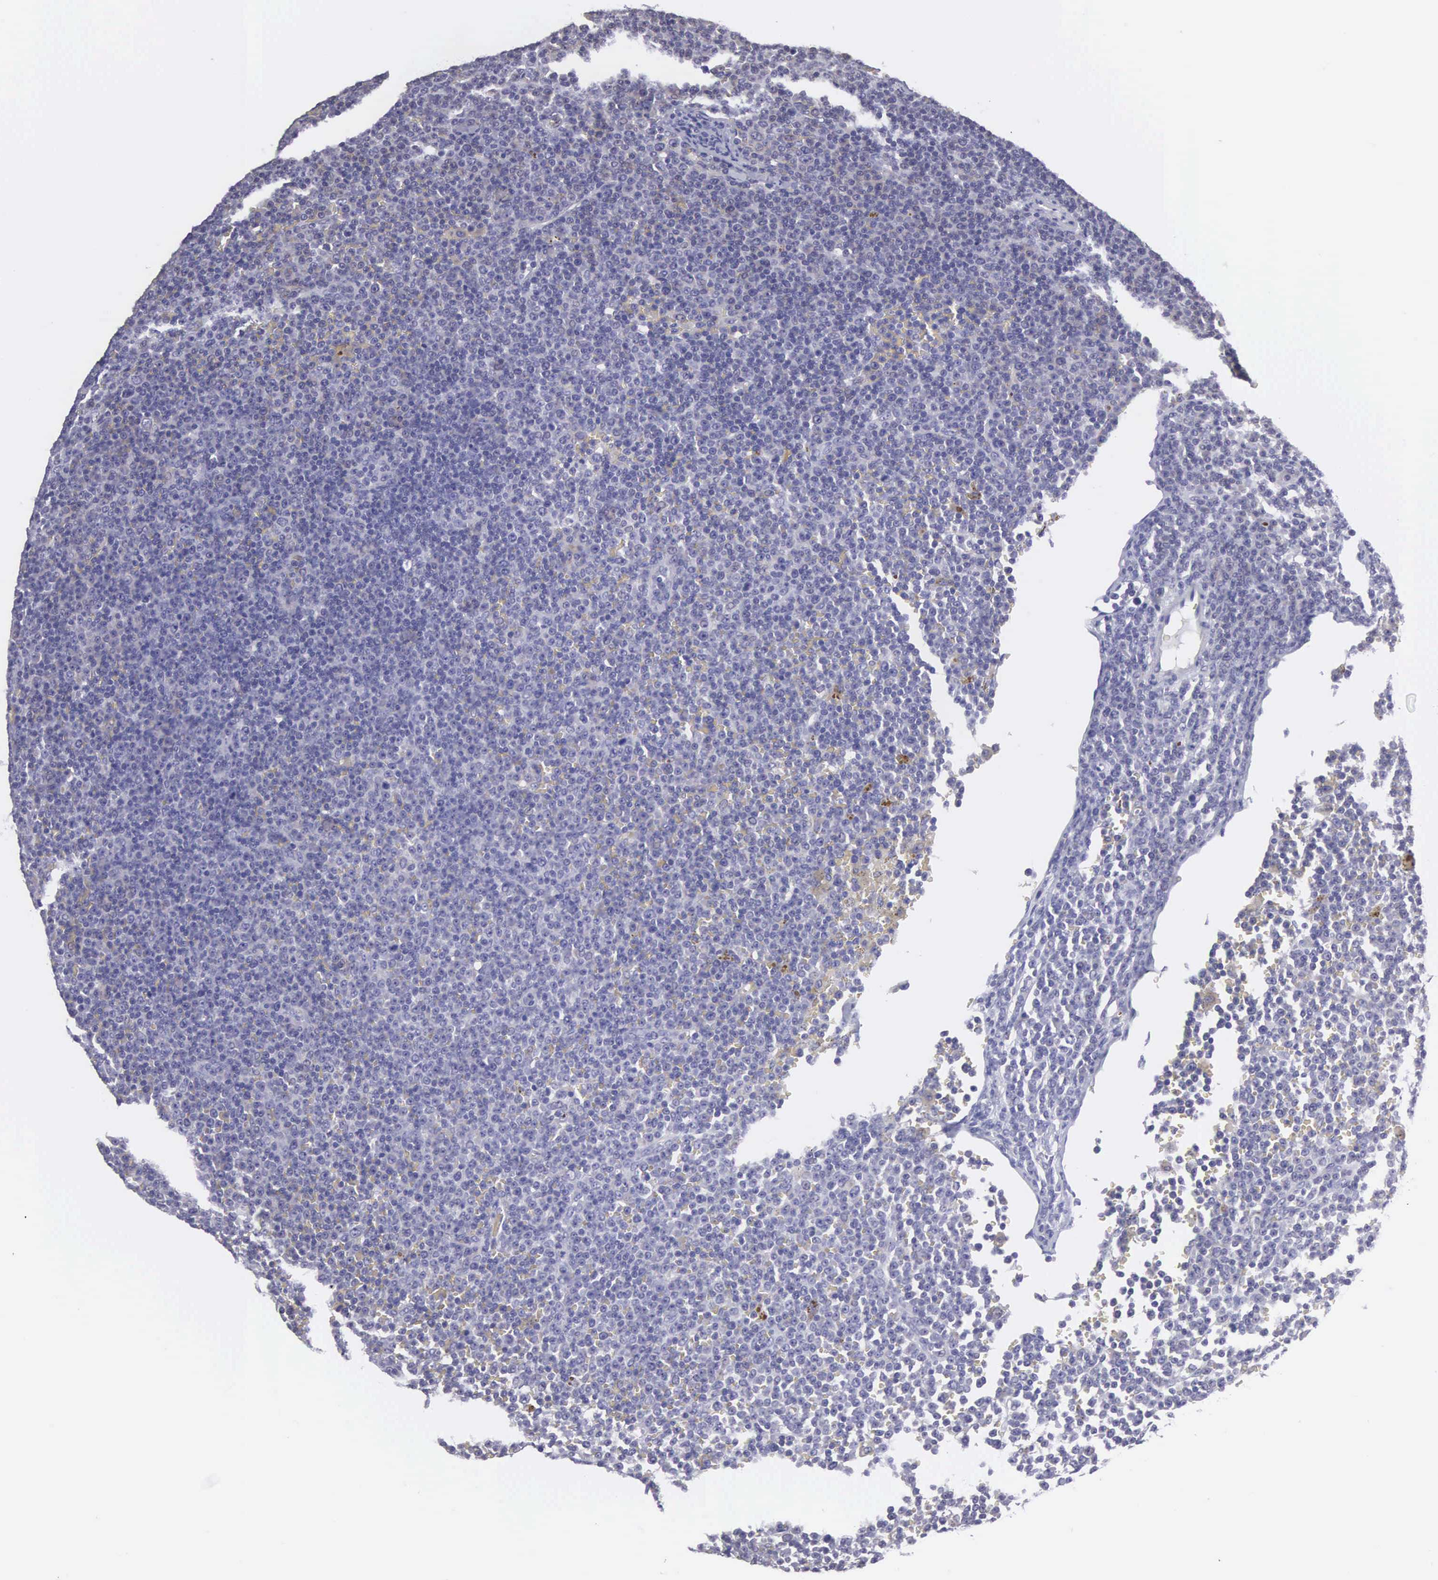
{"staining": {"intensity": "negative", "quantity": "none", "location": "none"}, "tissue": "lymphoma", "cell_type": "Tumor cells", "image_type": "cancer", "snomed": [{"axis": "morphology", "description": "Malignant lymphoma, non-Hodgkin's type, Low grade"}, {"axis": "topography", "description": "Lymph node"}], "caption": "IHC of lymphoma demonstrates no positivity in tumor cells. (Stains: DAB (3,3'-diaminobenzidine) IHC with hematoxylin counter stain, Microscopy: brightfield microscopy at high magnification).", "gene": "SLITRK4", "patient": {"sex": "male", "age": 50}}